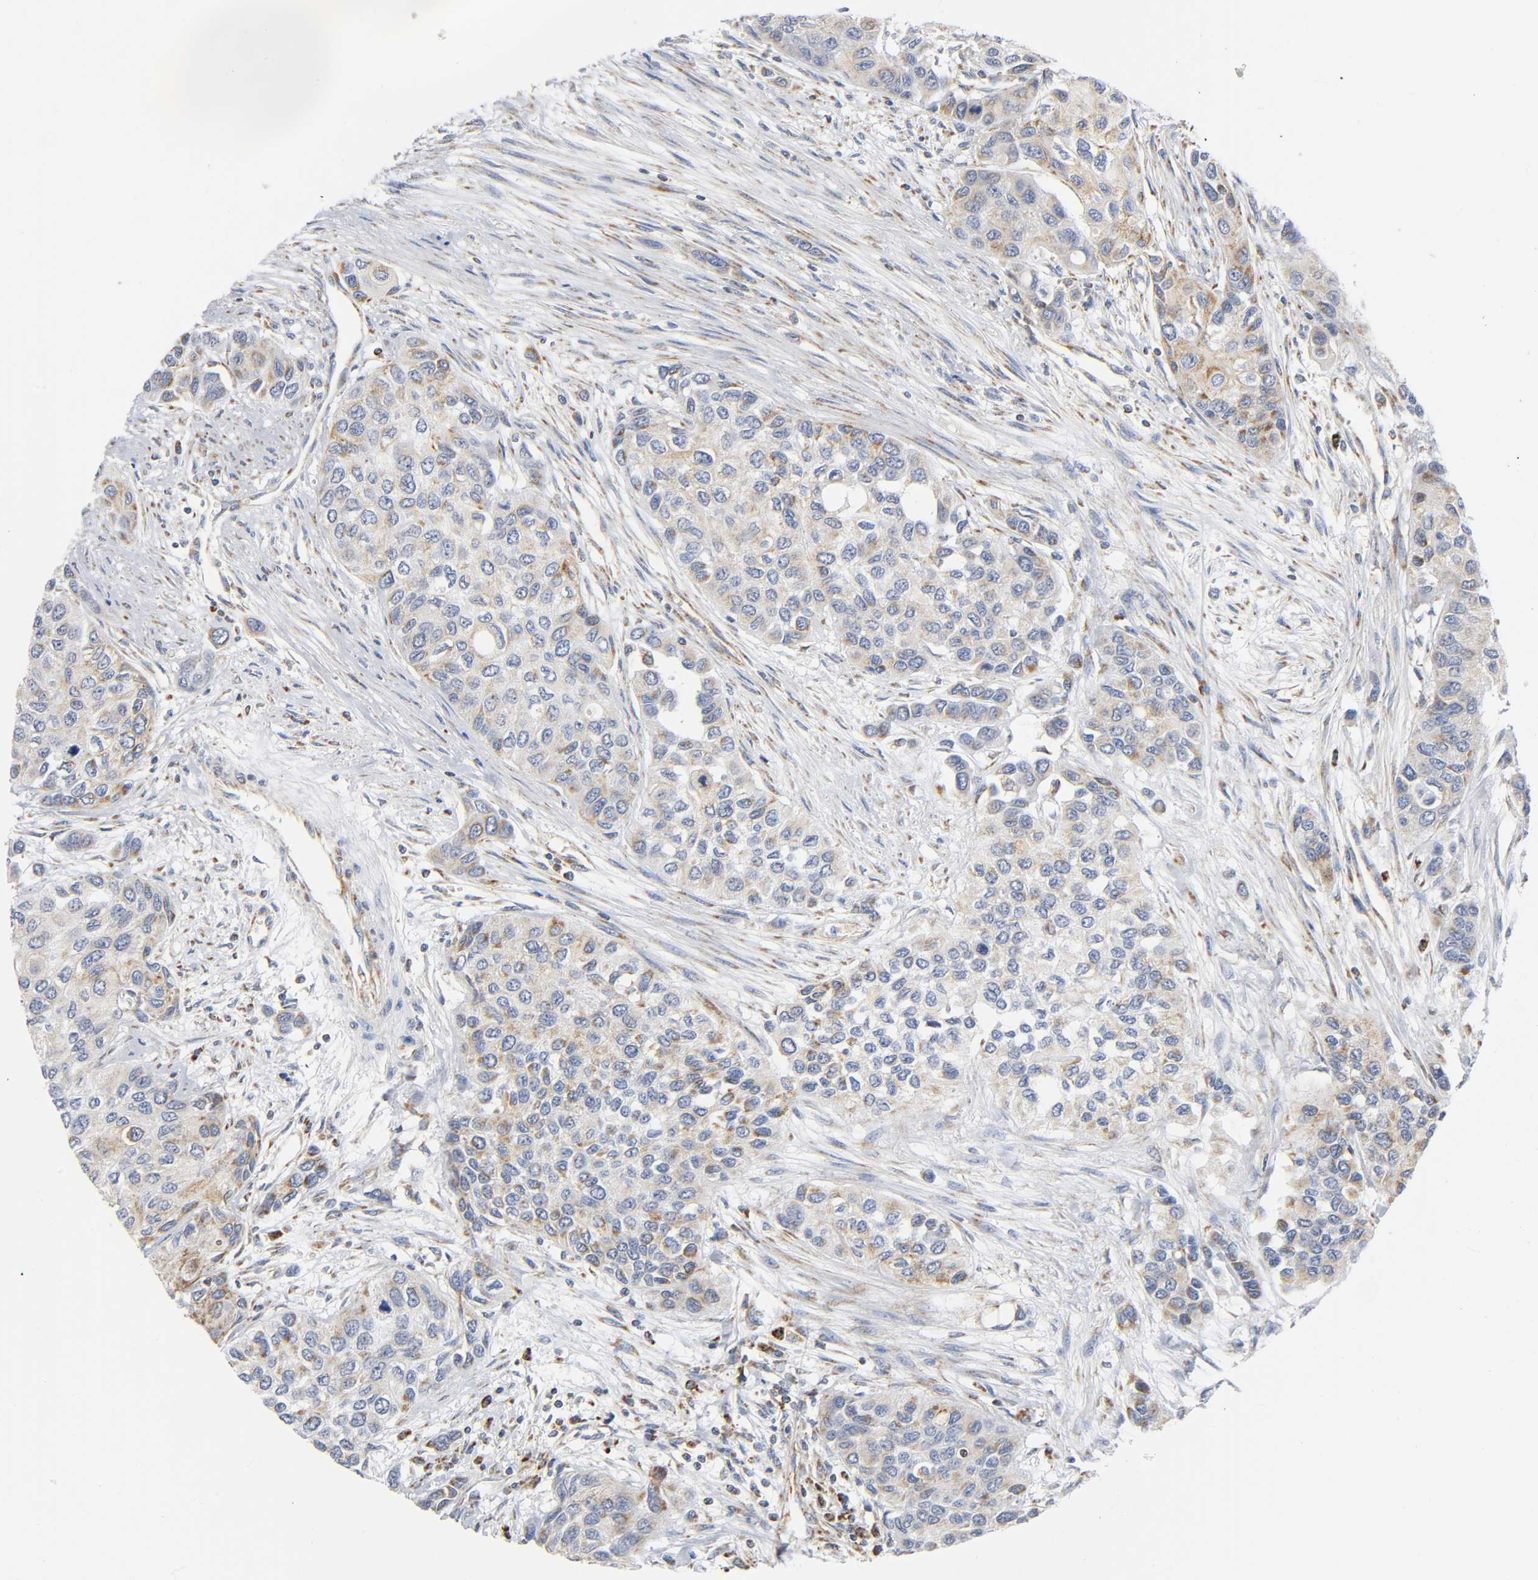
{"staining": {"intensity": "weak", "quantity": "25%-75%", "location": "cytoplasmic/membranous"}, "tissue": "urothelial cancer", "cell_type": "Tumor cells", "image_type": "cancer", "snomed": [{"axis": "morphology", "description": "Urothelial carcinoma, High grade"}, {"axis": "topography", "description": "Urinary bladder"}], "caption": "Protein expression analysis of human urothelial cancer reveals weak cytoplasmic/membranous positivity in about 25%-75% of tumor cells.", "gene": "BAK1", "patient": {"sex": "female", "age": 56}}